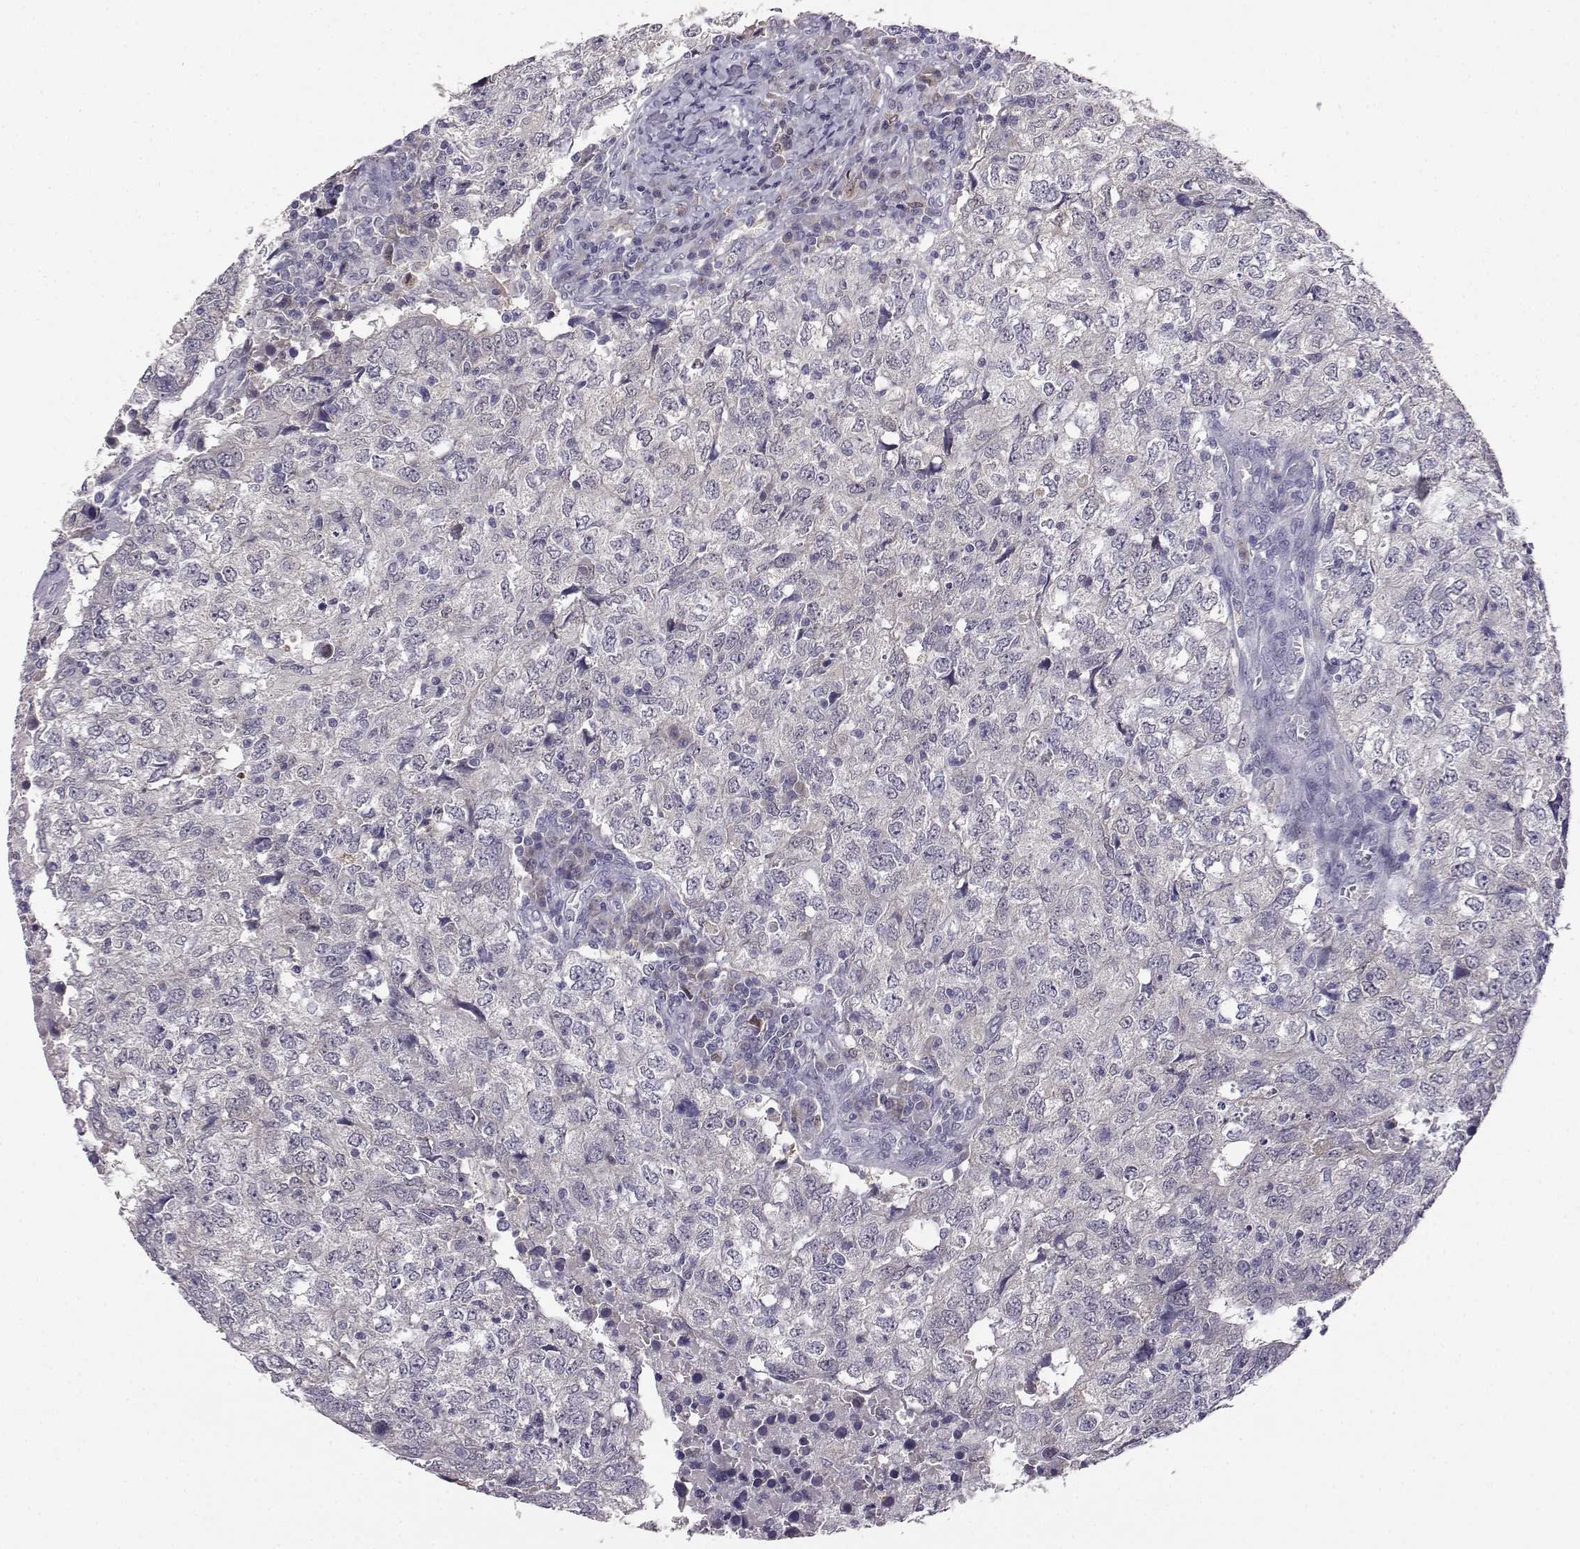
{"staining": {"intensity": "negative", "quantity": "none", "location": "none"}, "tissue": "breast cancer", "cell_type": "Tumor cells", "image_type": "cancer", "snomed": [{"axis": "morphology", "description": "Duct carcinoma"}, {"axis": "topography", "description": "Breast"}], "caption": "Breast cancer was stained to show a protein in brown. There is no significant staining in tumor cells.", "gene": "AKR1B1", "patient": {"sex": "female", "age": 30}}